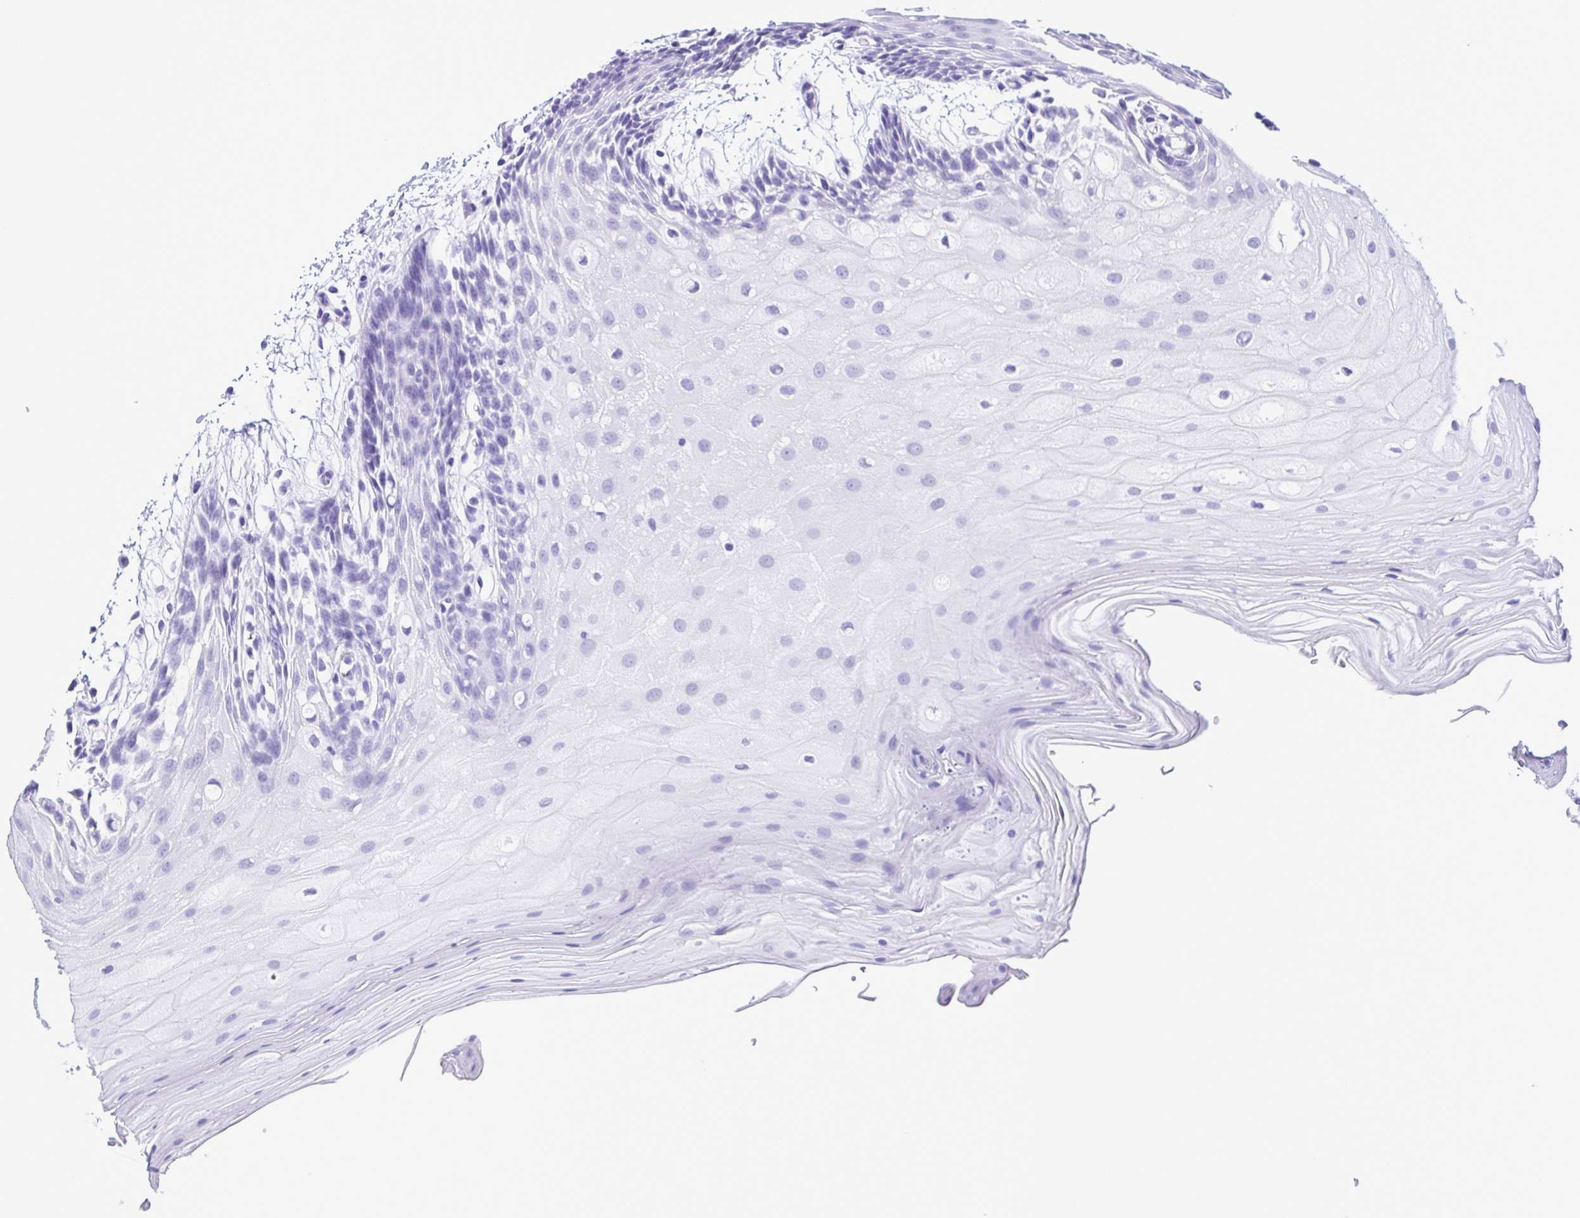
{"staining": {"intensity": "negative", "quantity": "none", "location": "none"}, "tissue": "oral mucosa", "cell_type": "Squamous epithelial cells", "image_type": "normal", "snomed": [{"axis": "morphology", "description": "Normal tissue, NOS"}, {"axis": "morphology", "description": "Squamous cell carcinoma, NOS"}, {"axis": "topography", "description": "Oral tissue"}, {"axis": "topography", "description": "Tounge, NOS"}, {"axis": "topography", "description": "Head-Neck"}], "caption": "This image is of normal oral mucosa stained with immunohistochemistry to label a protein in brown with the nuclei are counter-stained blue. There is no staining in squamous epithelial cells.", "gene": "CBY2", "patient": {"sex": "male", "age": 62}}